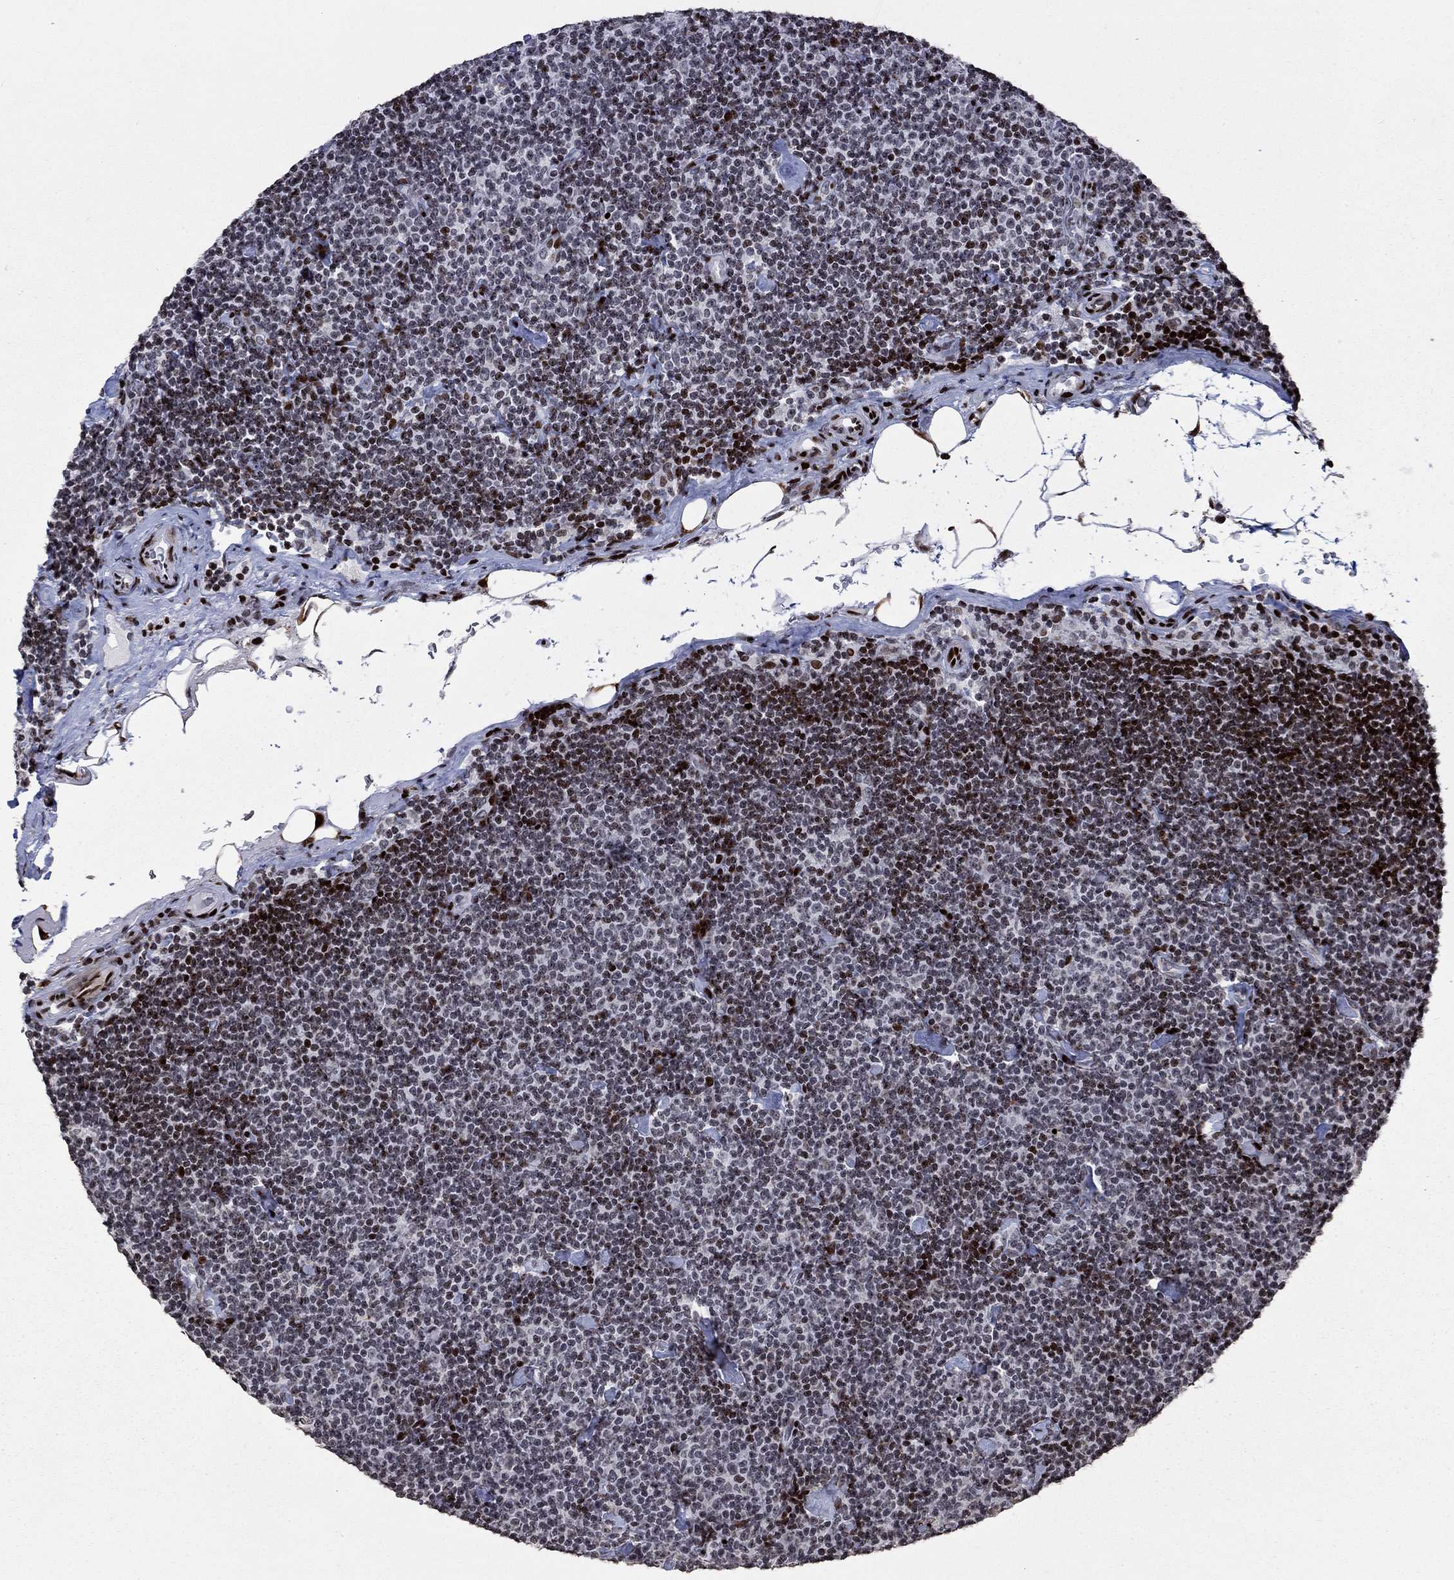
{"staining": {"intensity": "strong", "quantity": "<25%", "location": "nuclear"}, "tissue": "lymphoma", "cell_type": "Tumor cells", "image_type": "cancer", "snomed": [{"axis": "morphology", "description": "Malignant lymphoma, non-Hodgkin's type, Low grade"}, {"axis": "topography", "description": "Lymph node"}], "caption": "Immunohistochemistry staining of lymphoma, which shows medium levels of strong nuclear expression in about <25% of tumor cells indicating strong nuclear protein expression. The staining was performed using DAB (3,3'-diaminobenzidine) (brown) for protein detection and nuclei were counterstained in hematoxylin (blue).", "gene": "SRSF3", "patient": {"sex": "male", "age": 81}}